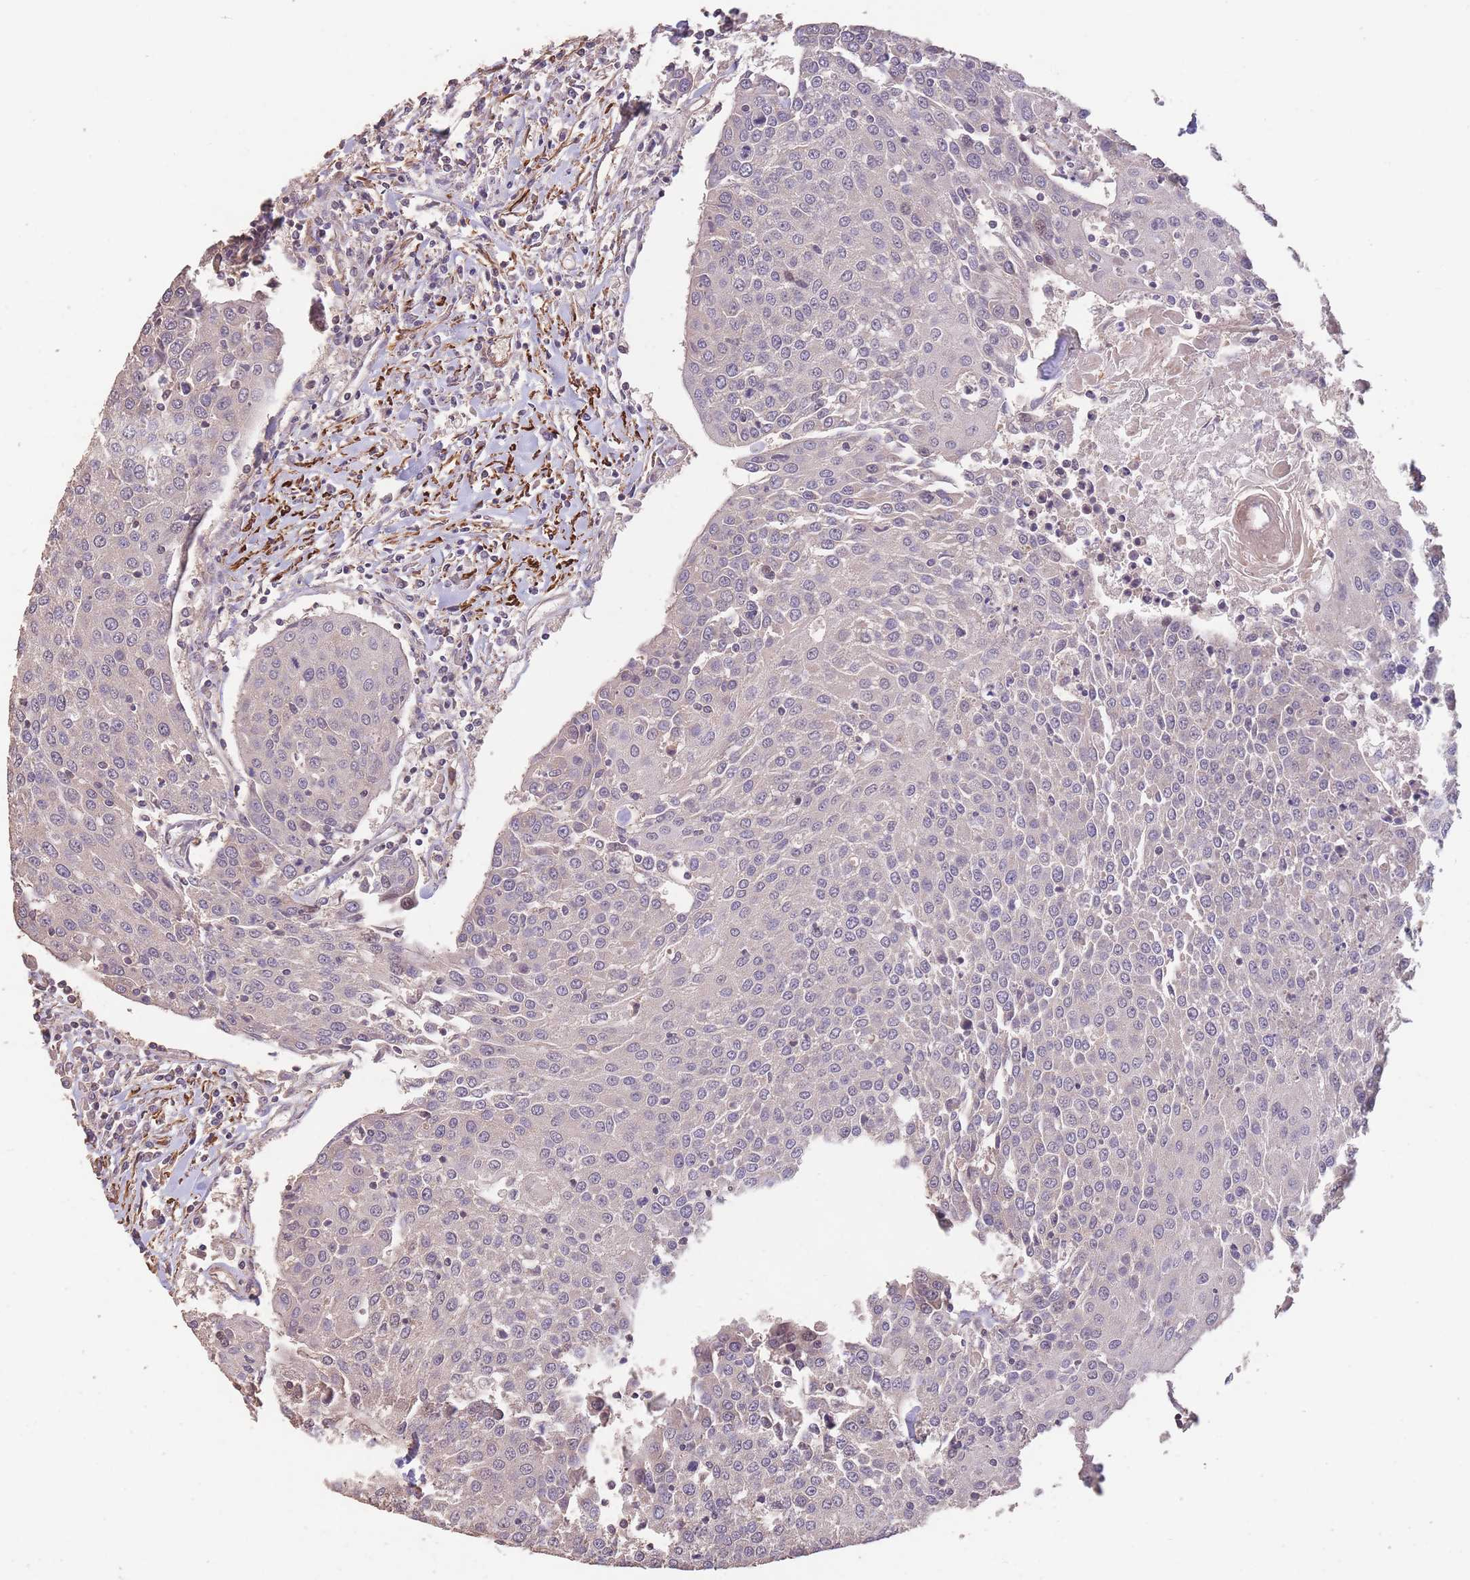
{"staining": {"intensity": "negative", "quantity": "none", "location": "none"}, "tissue": "urothelial cancer", "cell_type": "Tumor cells", "image_type": "cancer", "snomed": [{"axis": "morphology", "description": "Urothelial carcinoma, High grade"}, {"axis": "topography", "description": "Urinary bladder"}], "caption": "There is no significant staining in tumor cells of urothelial carcinoma (high-grade).", "gene": "NLRC4", "patient": {"sex": "female", "age": 85}}